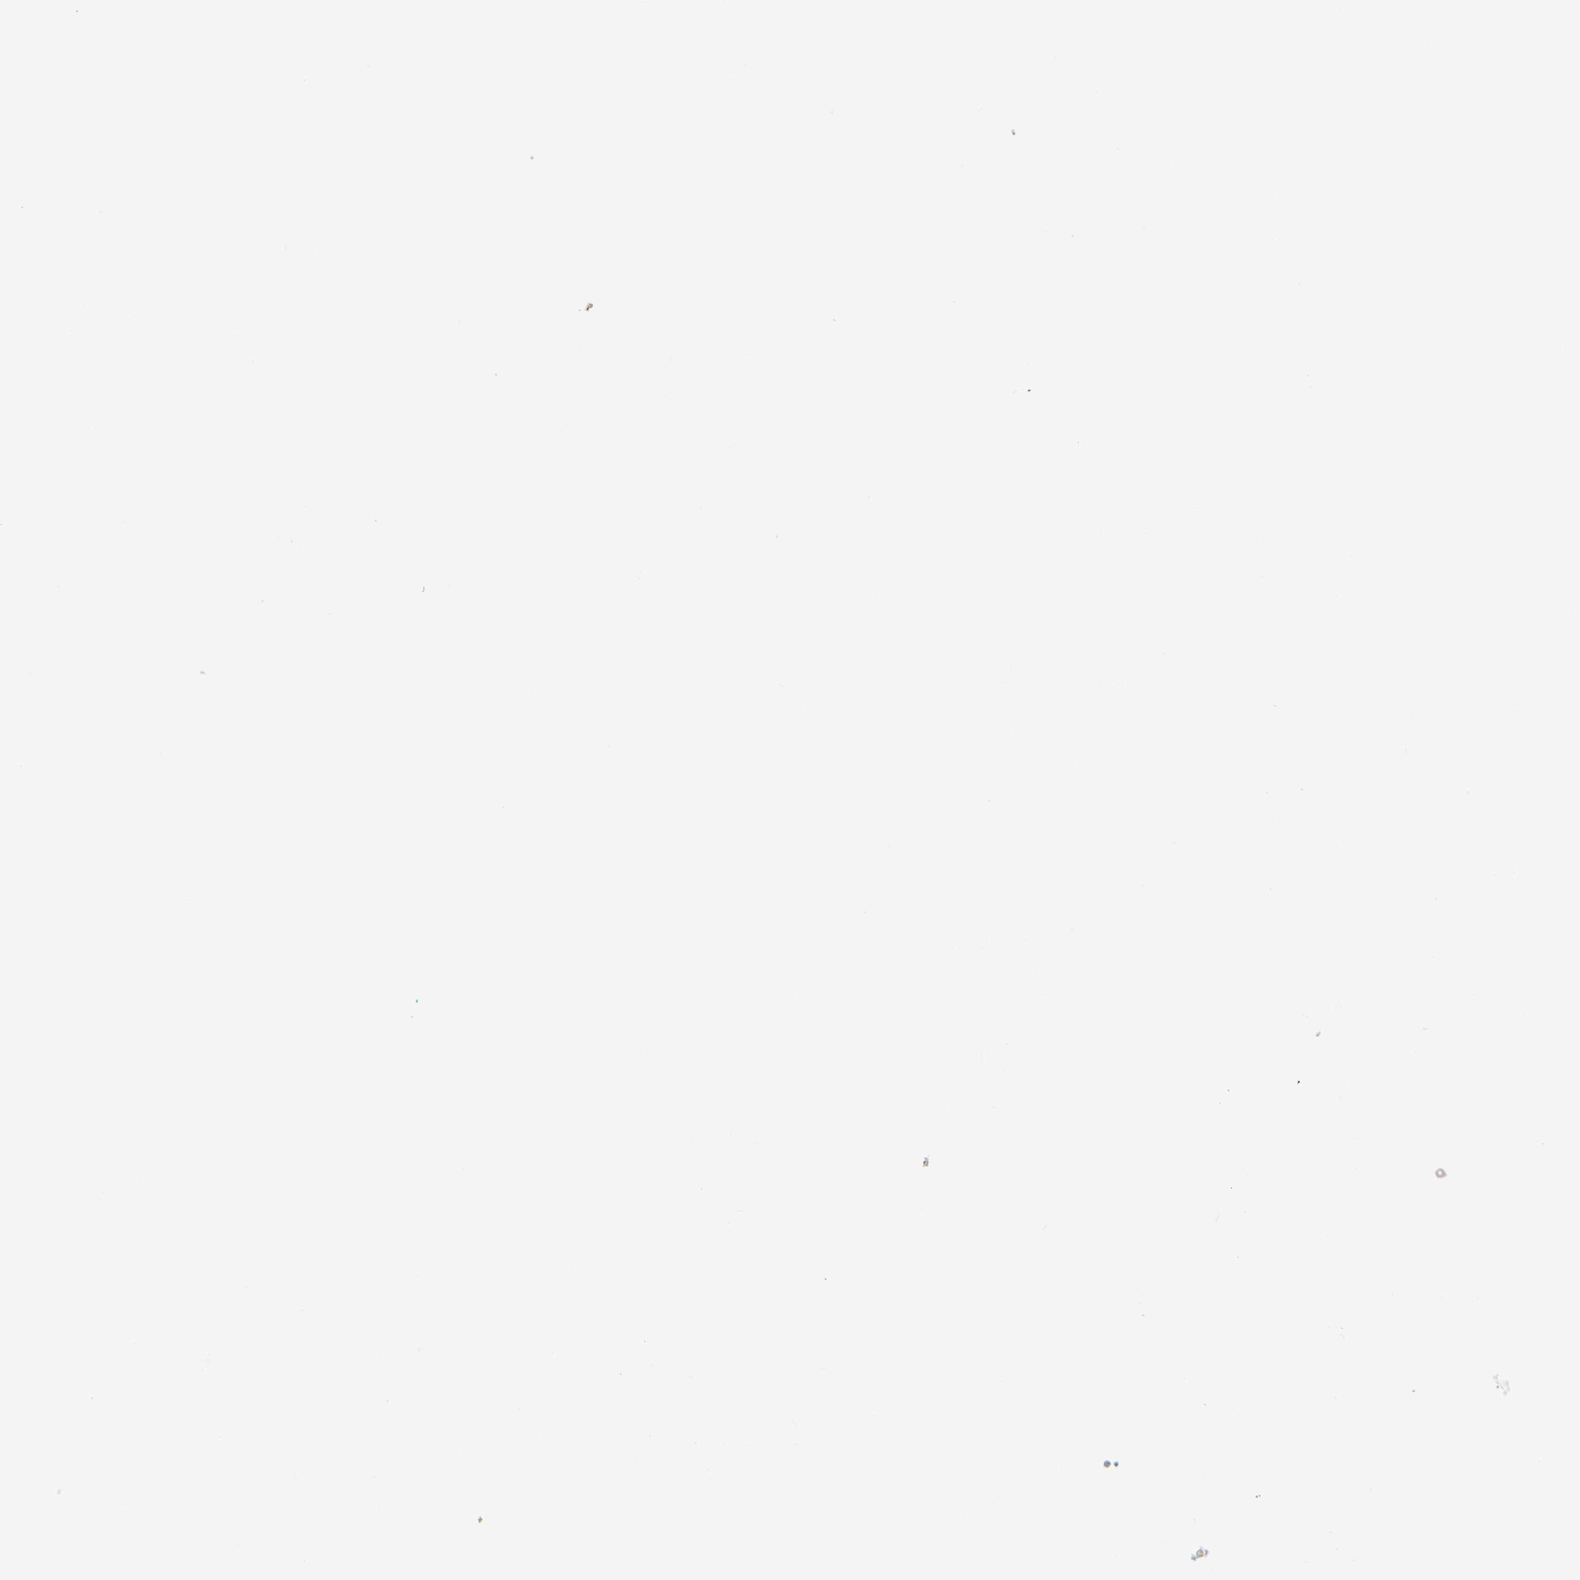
{"staining": {"intensity": "strong", "quantity": ">75%", "location": "cytoplasmic/membranous,nuclear"}, "tissue": "nasopharynx", "cell_type": "Respiratory epithelial cells", "image_type": "normal", "snomed": [{"axis": "morphology", "description": "Normal tissue, NOS"}, {"axis": "topography", "description": "Nasopharynx"}], "caption": "Immunohistochemistry (DAB) staining of benign nasopharynx displays strong cytoplasmic/membranous,nuclear protein expression in approximately >75% of respiratory epithelial cells. The protein of interest is stained brown, and the nuclei are stained in blue (DAB IHC with brightfield microscopy, high magnification).", "gene": "MAPK9", "patient": {"sex": "female", "age": 78}}